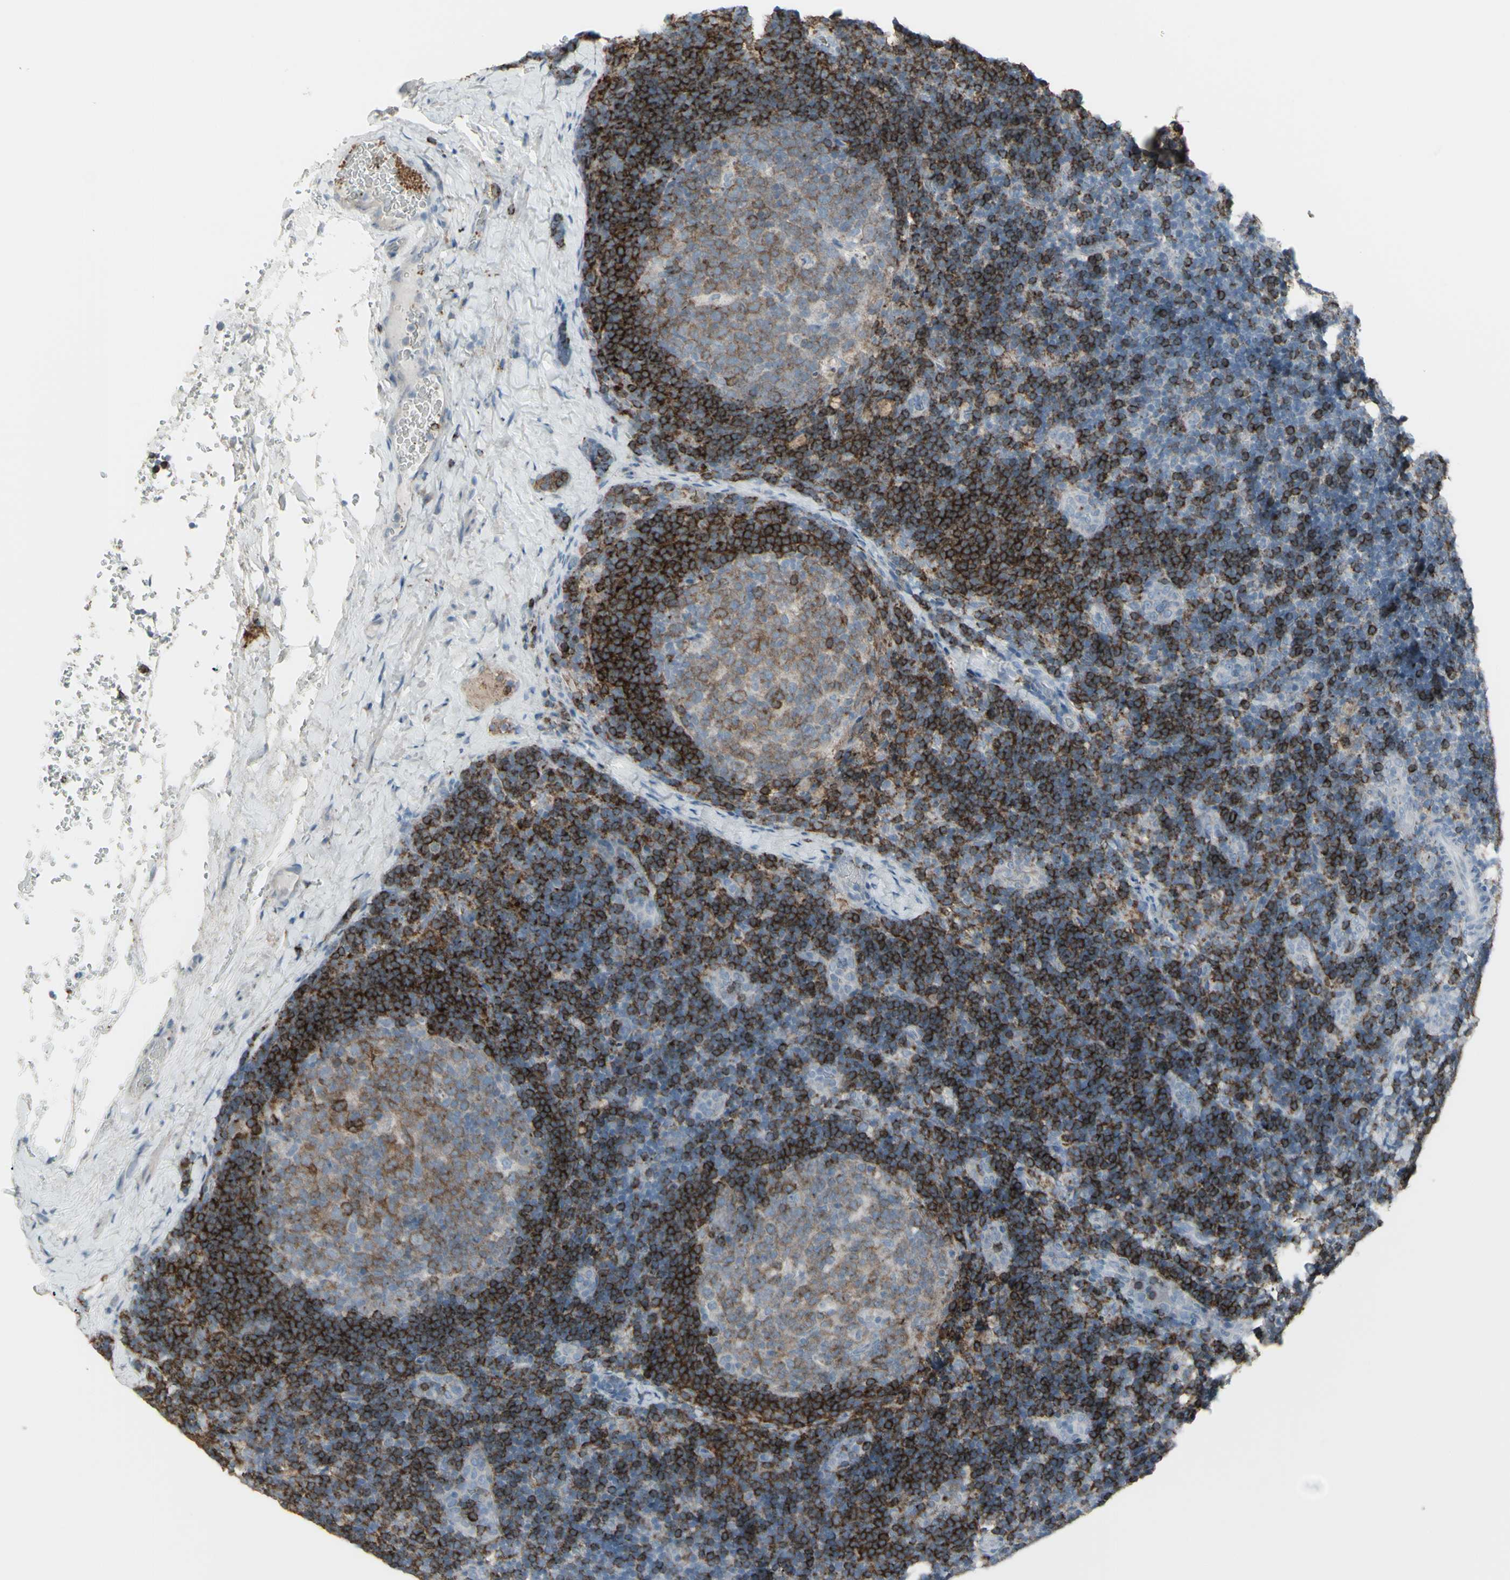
{"staining": {"intensity": "strong", "quantity": "25%-75%", "location": "cytoplasmic/membranous"}, "tissue": "lymph node", "cell_type": "Germinal center cells", "image_type": "normal", "snomed": [{"axis": "morphology", "description": "Normal tissue, NOS"}, {"axis": "topography", "description": "Lymph node"}], "caption": "Immunohistochemical staining of unremarkable human lymph node reveals 25%-75% levels of strong cytoplasmic/membranous protein positivity in approximately 25%-75% of germinal center cells. (DAB = brown stain, brightfield microscopy at high magnification).", "gene": "CD79B", "patient": {"sex": "female", "age": 14}}